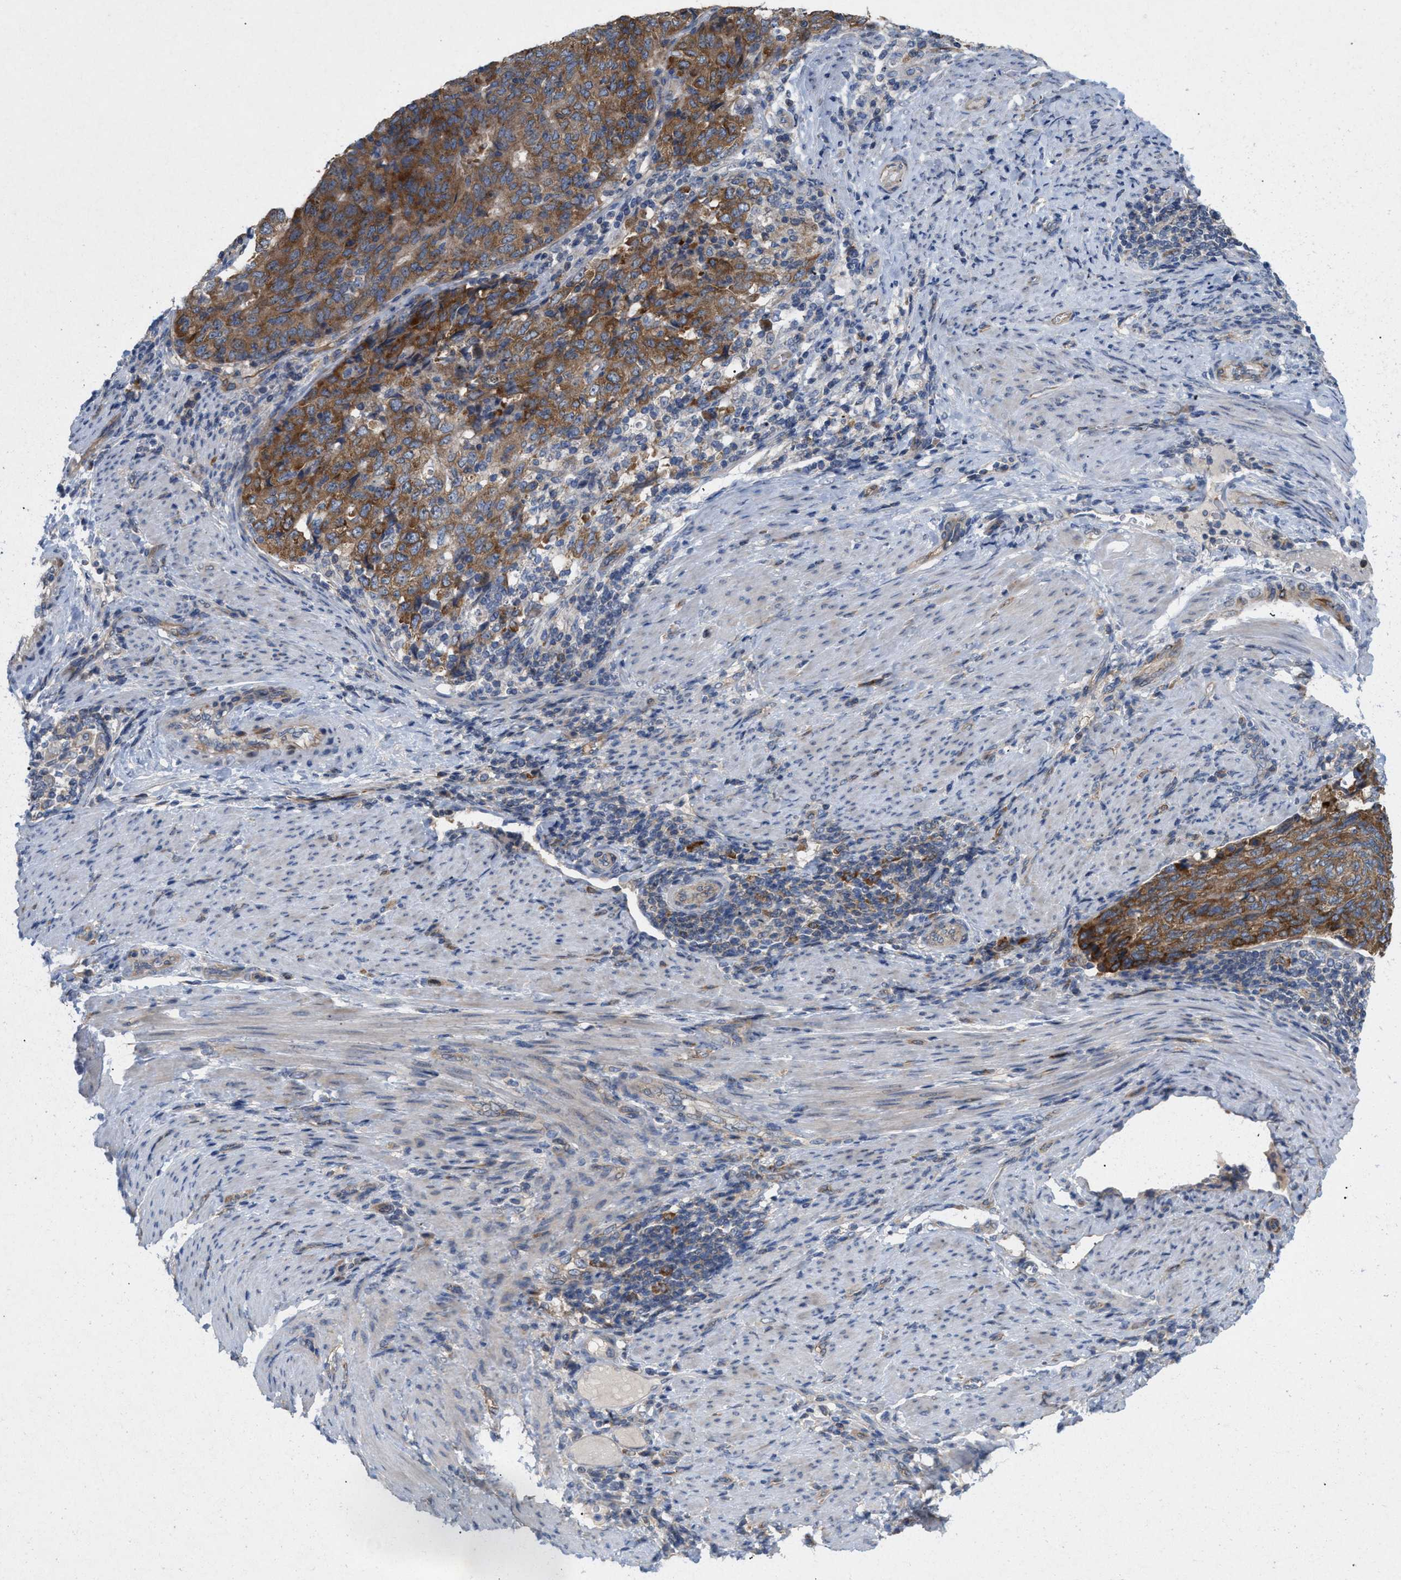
{"staining": {"intensity": "strong", "quantity": ">75%", "location": "cytoplasmic/membranous"}, "tissue": "endometrial cancer", "cell_type": "Tumor cells", "image_type": "cancer", "snomed": [{"axis": "morphology", "description": "Adenocarcinoma, NOS"}, {"axis": "topography", "description": "Endometrium"}], "caption": "An image showing strong cytoplasmic/membranous expression in about >75% of tumor cells in endometrial cancer (adenocarcinoma), as visualized by brown immunohistochemical staining.", "gene": "UBAP2", "patient": {"sex": "female", "age": 80}}